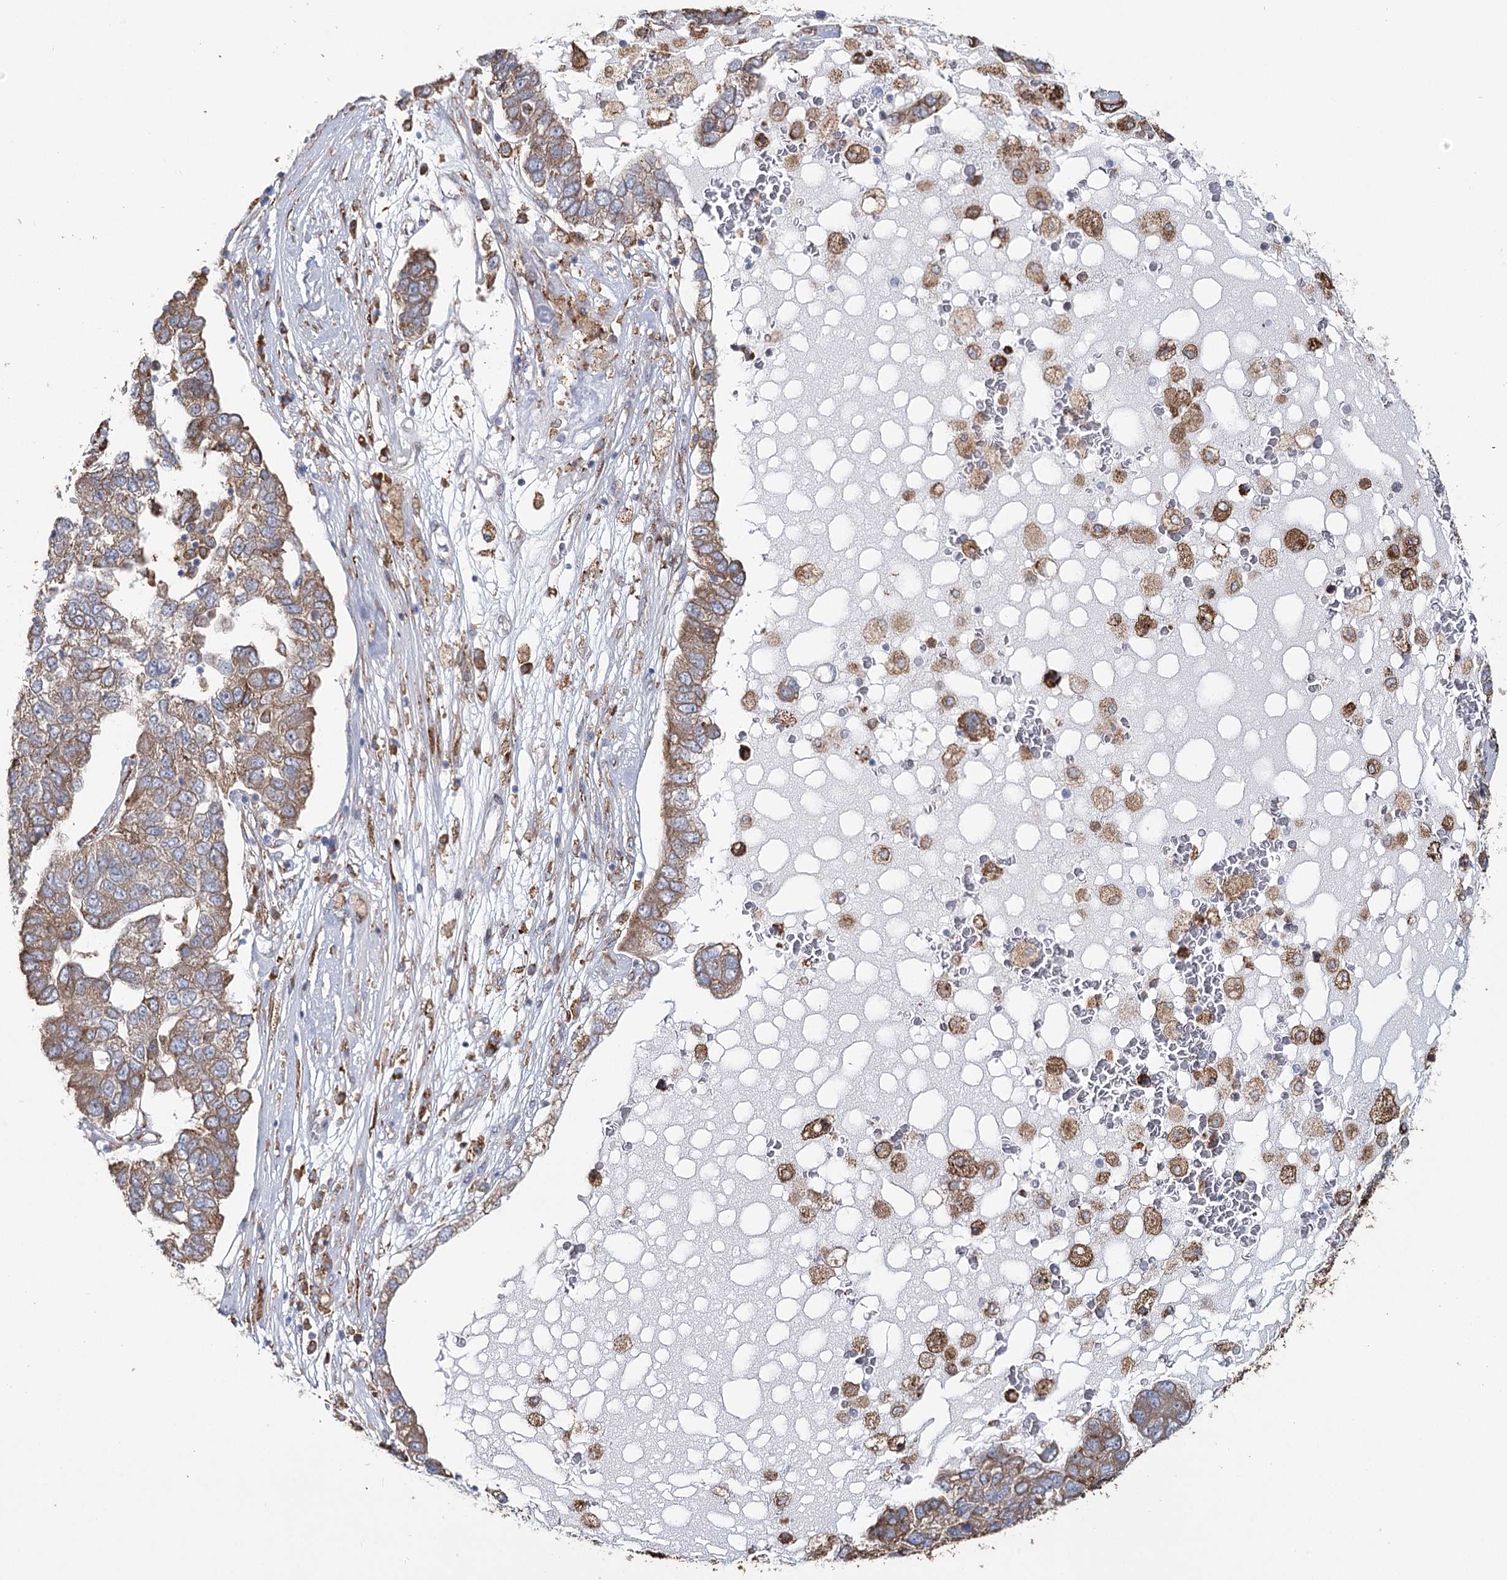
{"staining": {"intensity": "moderate", "quantity": "25%-75%", "location": "cytoplasmic/membranous"}, "tissue": "pancreatic cancer", "cell_type": "Tumor cells", "image_type": "cancer", "snomed": [{"axis": "morphology", "description": "Adenocarcinoma, NOS"}, {"axis": "topography", "description": "Pancreas"}], "caption": "A high-resolution micrograph shows immunohistochemistry (IHC) staining of pancreatic cancer, which demonstrates moderate cytoplasmic/membranous staining in approximately 25%-75% of tumor cells. The protein of interest is shown in brown color, while the nuclei are stained blue.", "gene": "ZCCHC9", "patient": {"sex": "female", "age": 61}}